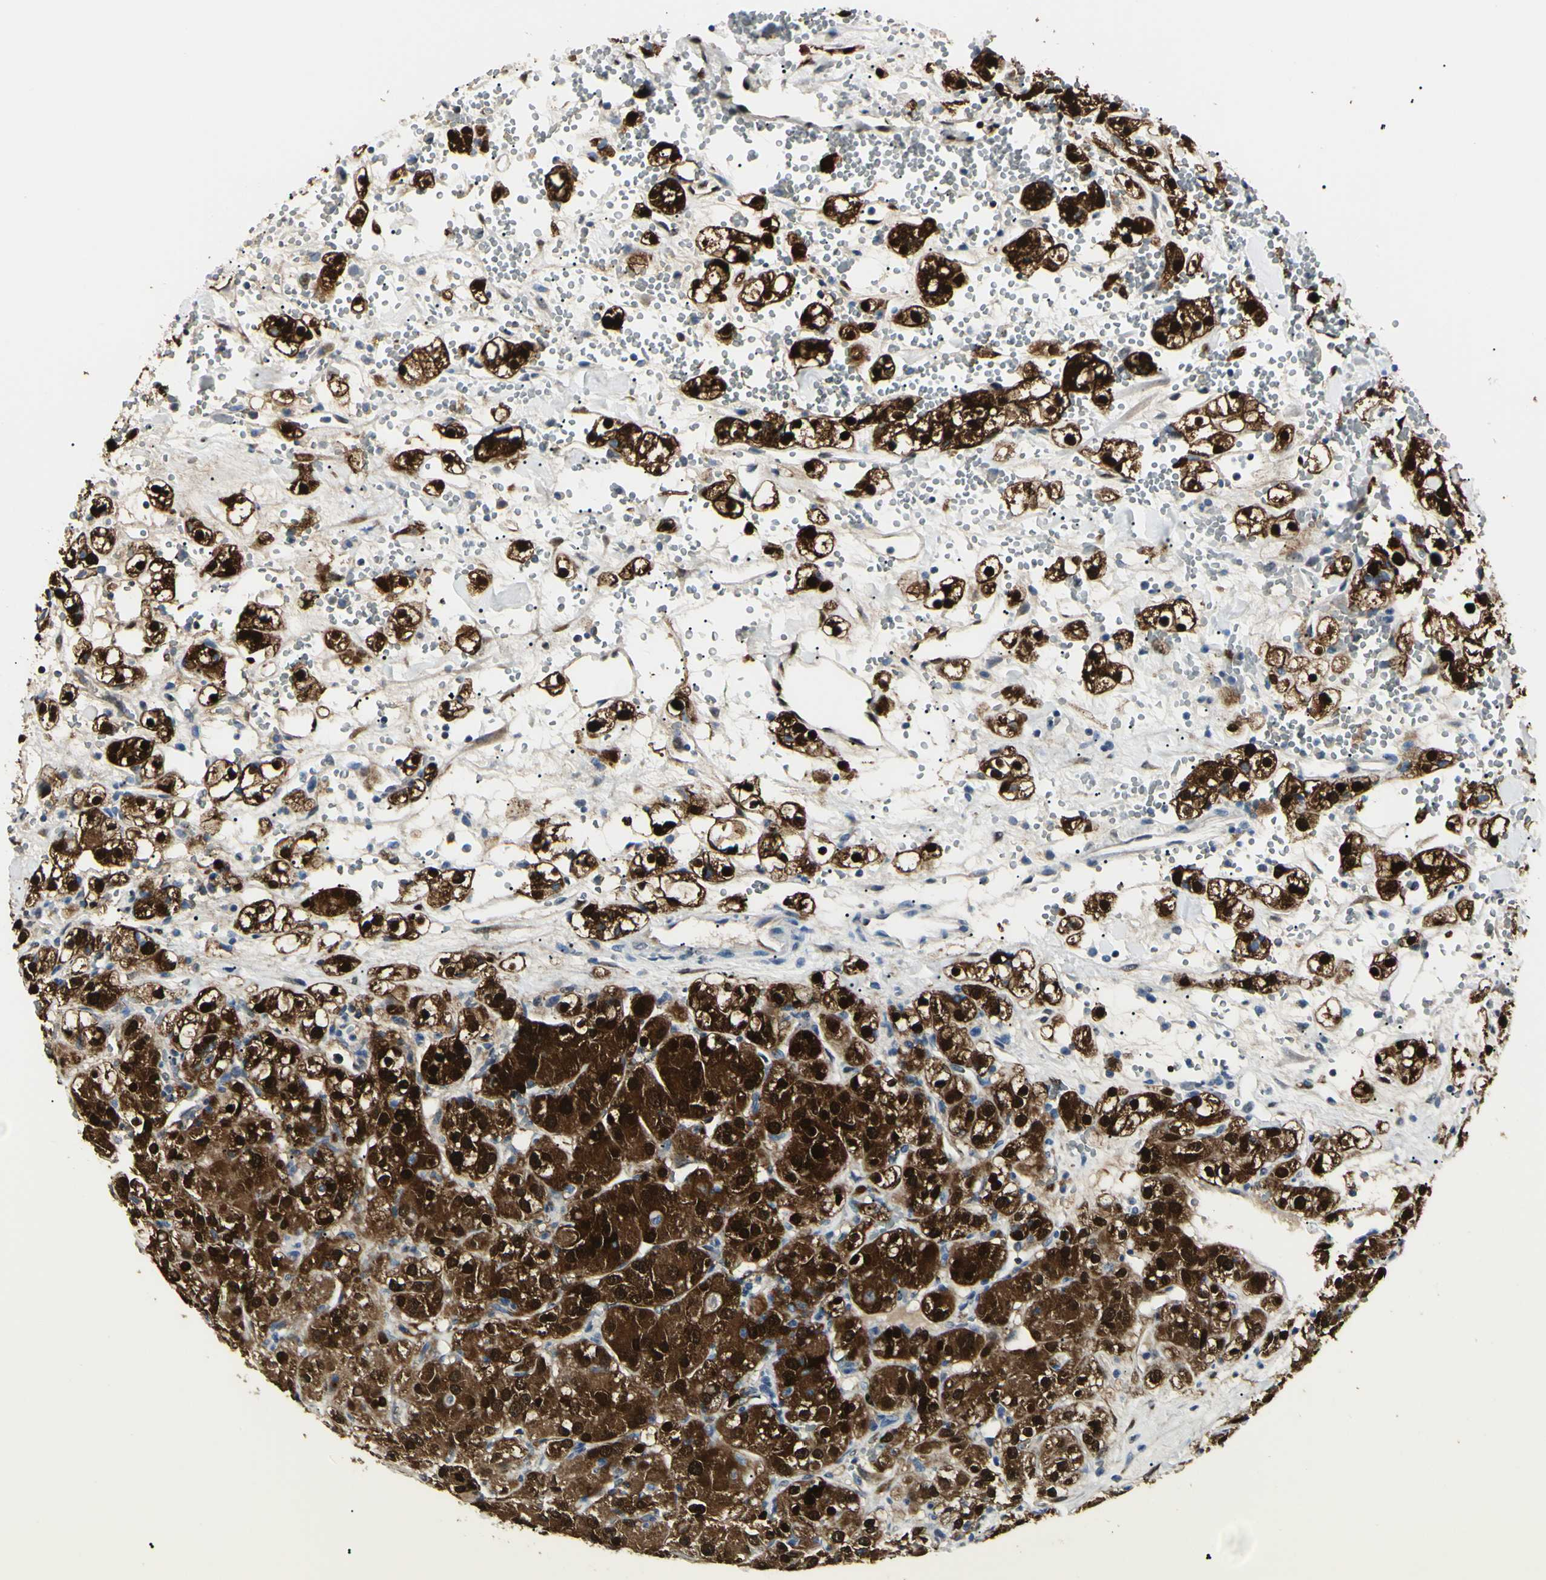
{"staining": {"intensity": "strong", "quantity": ">75%", "location": "cytoplasmic/membranous,nuclear"}, "tissue": "renal cancer", "cell_type": "Tumor cells", "image_type": "cancer", "snomed": [{"axis": "morphology", "description": "Adenocarcinoma, NOS"}, {"axis": "topography", "description": "Kidney"}], "caption": "This photomicrograph demonstrates IHC staining of human renal cancer, with high strong cytoplasmic/membranous and nuclear positivity in approximately >75% of tumor cells.", "gene": "AKR1C3", "patient": {"sex": "male", "age": 61}}